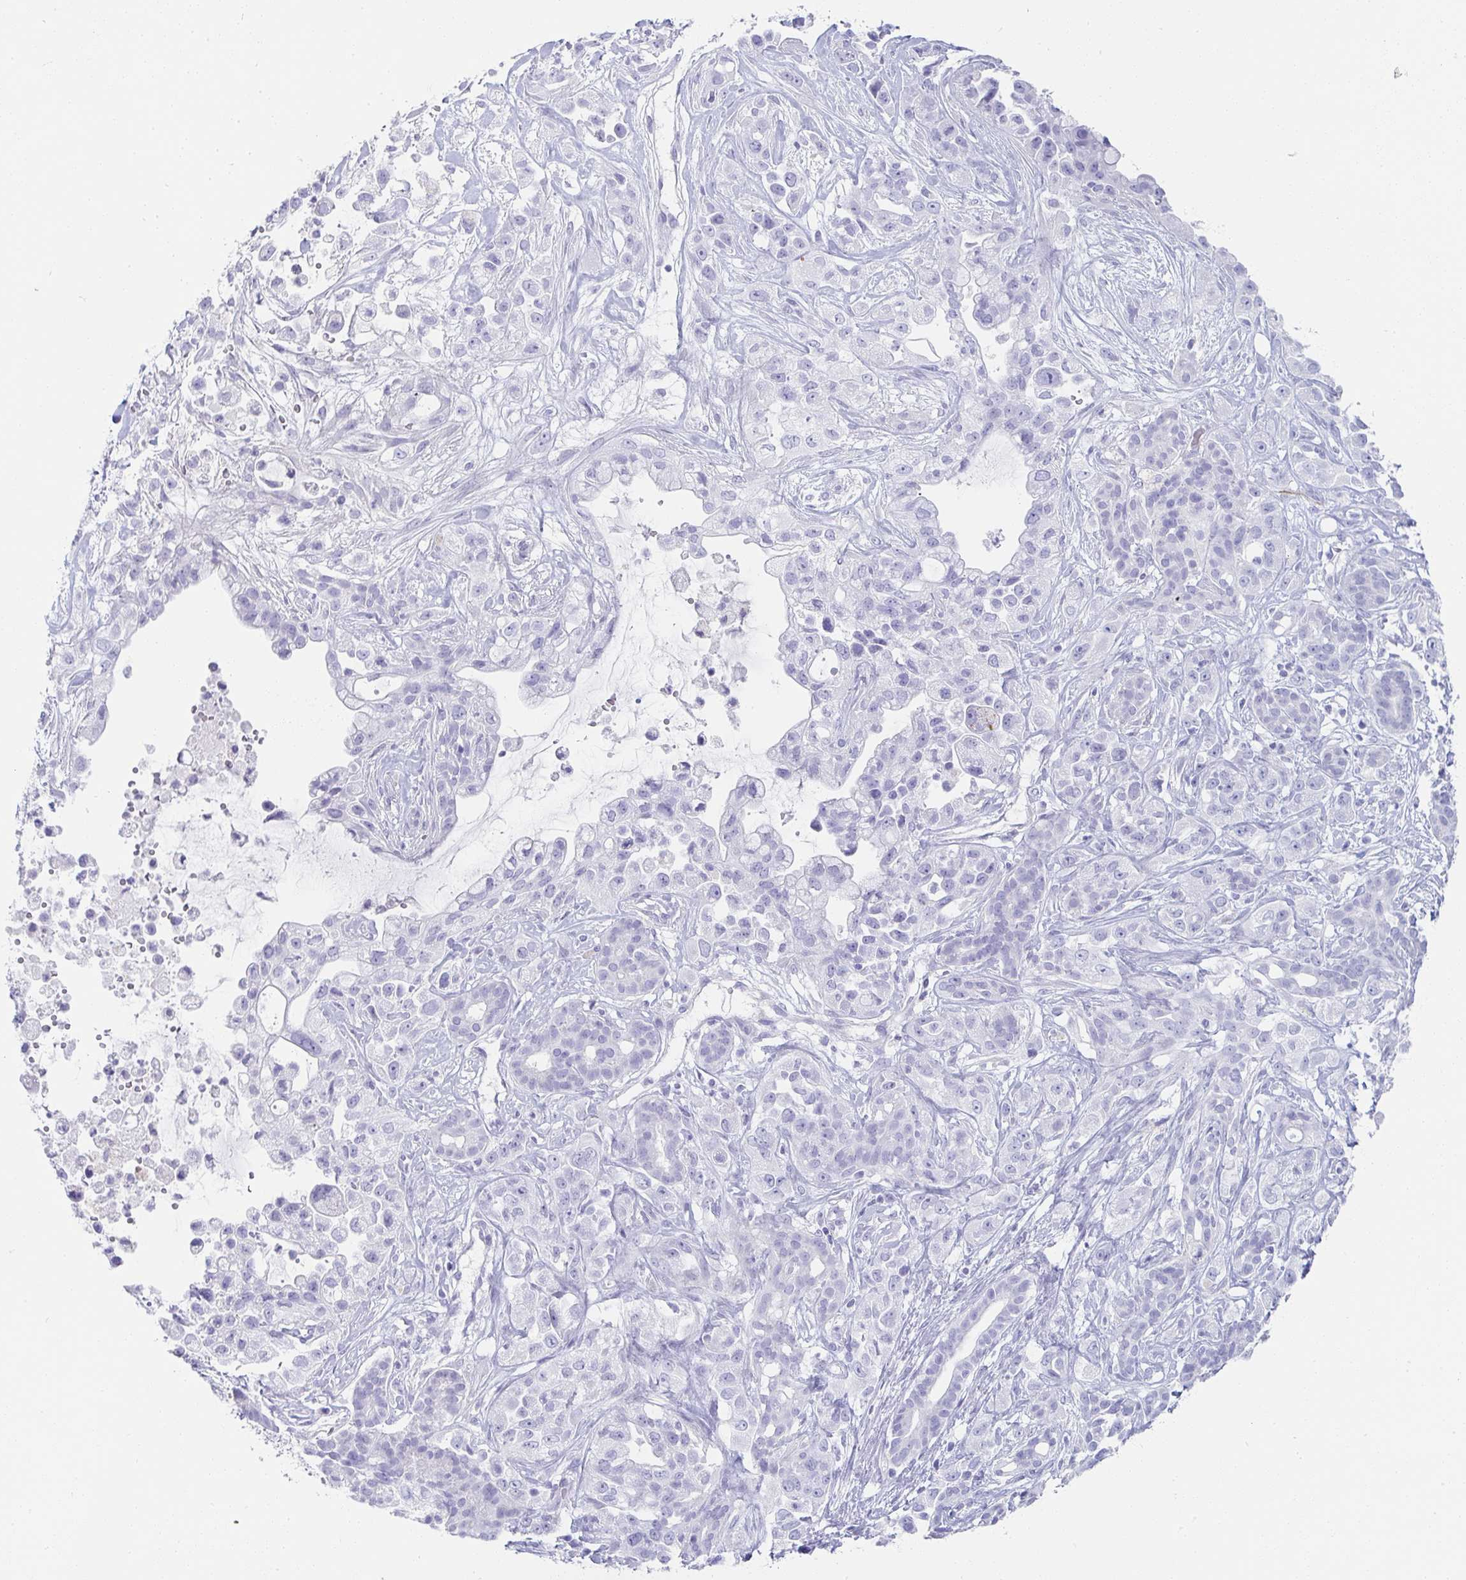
{"staining": {"intensity": "negative", "quantity": "none", "location": "none"}, "tissue": "pancreatic cancer", "cell_type": "Tumor cells", "image_type": "cancer", "snomed": [{"axis": "morphology", "description": "Adenocarcinoma, NOS"}, {"axis": "topography", "description": "Pancreas"}], "caption": "This is an IHC micrograph of adenocarcinoma (pancreatic). There is no expression in tumor cells.", "gene": "PRND", "patient": {"sex": "male", "age": 44}}